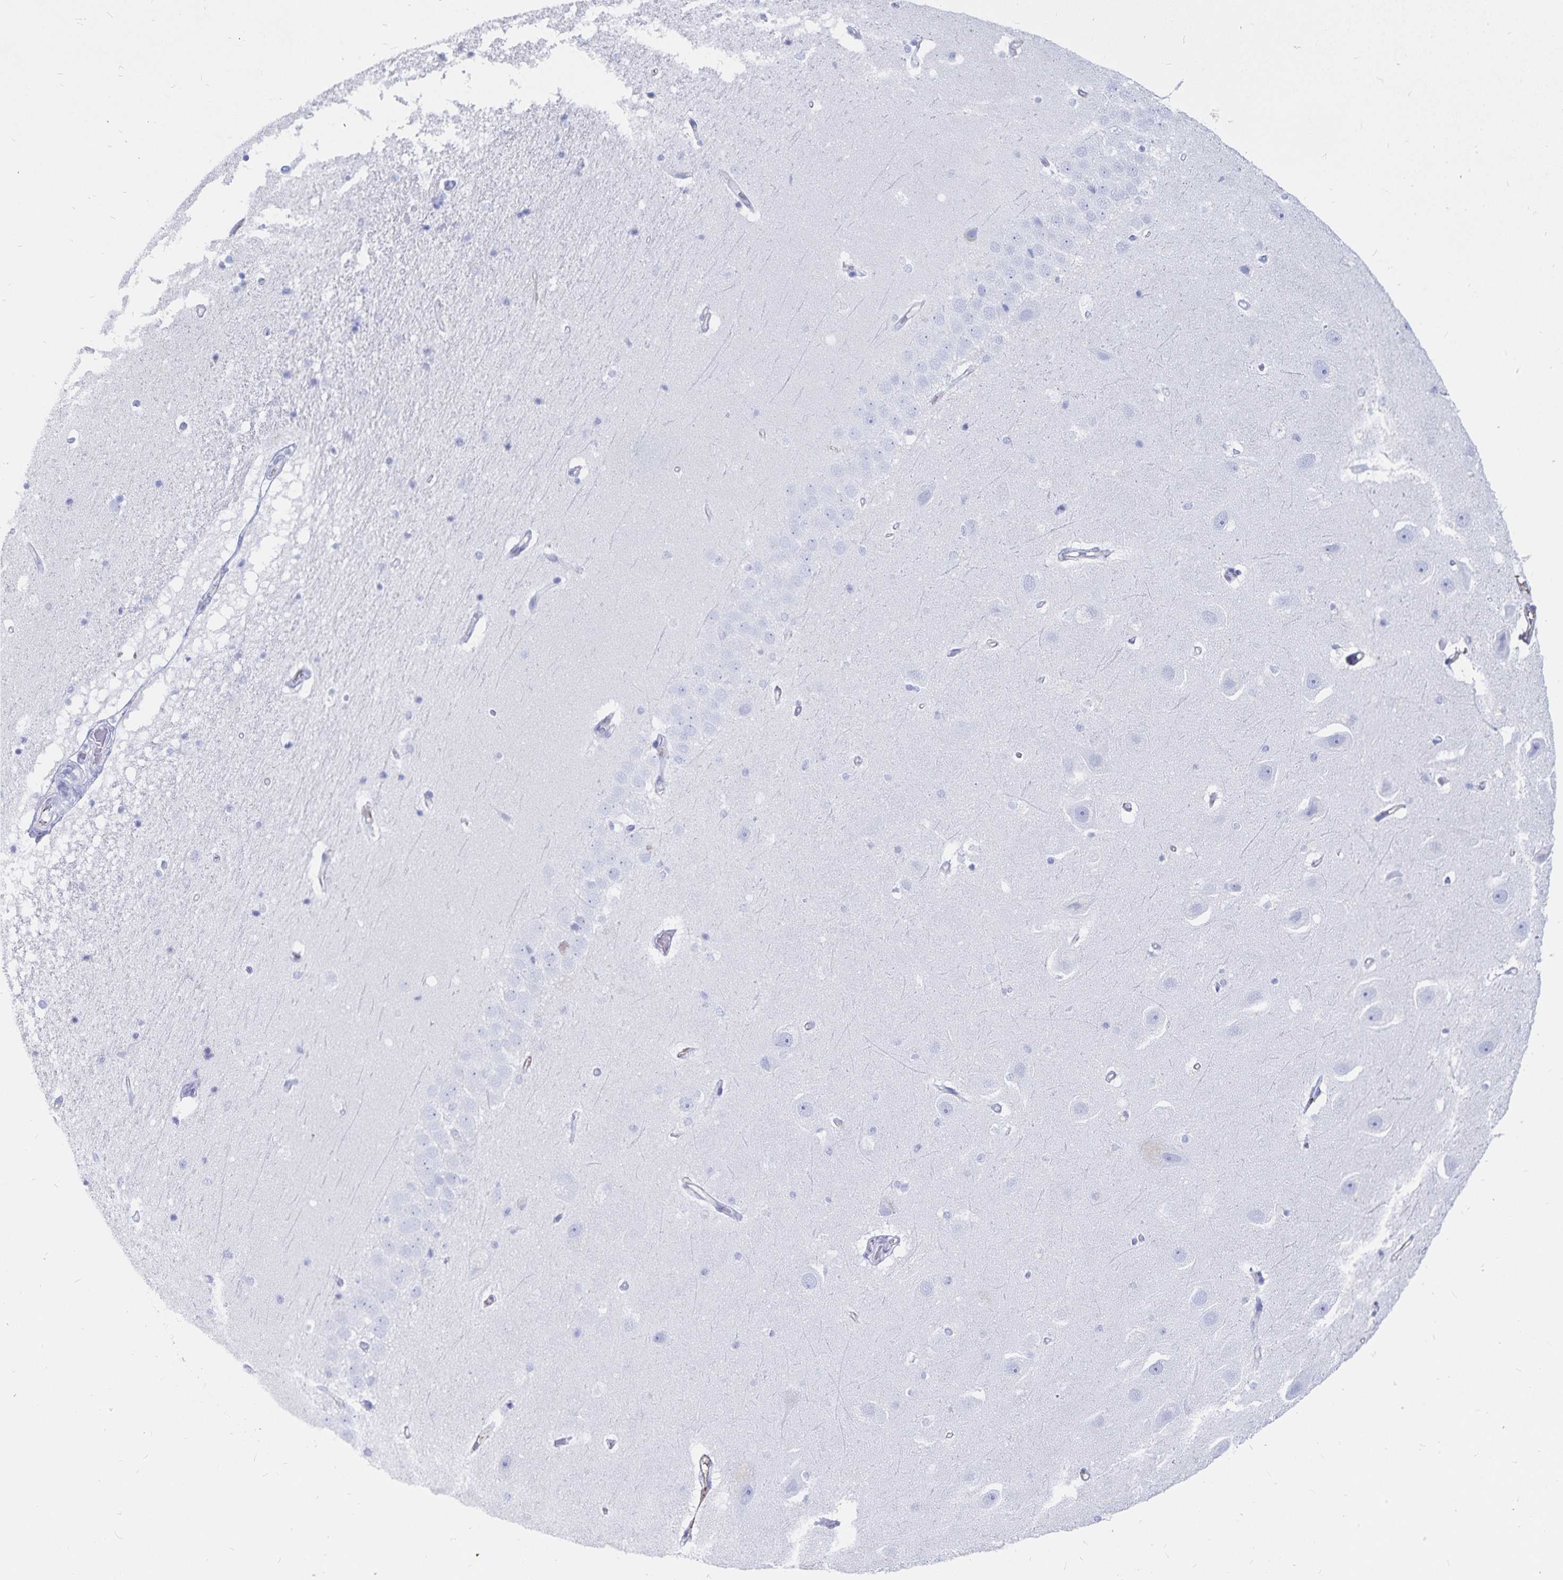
{"staining": {"intensity": "negative", "quantity": "none", "location": "none"}, "tissue": "hippocampus", "cell_type": "Glial cells", "image_type": "normal", "snomed": [{"axis": "morphology", "description": "Normal tissue, NOS"}, {"axis": "topography", "description": "Hippocampus"}], "caption": "Protein analysis of benign hippocampus reveals no significant positivity in glial cells. Brightfield microscopy of immunohistochemistry (IHC) stained with DAB (3,3'-diaminobenzidine) (brown) and hematoxylin (blue), captured at high magnification.", "gene": "INSL5", "patient": {"sex": "male", "age": 63}}